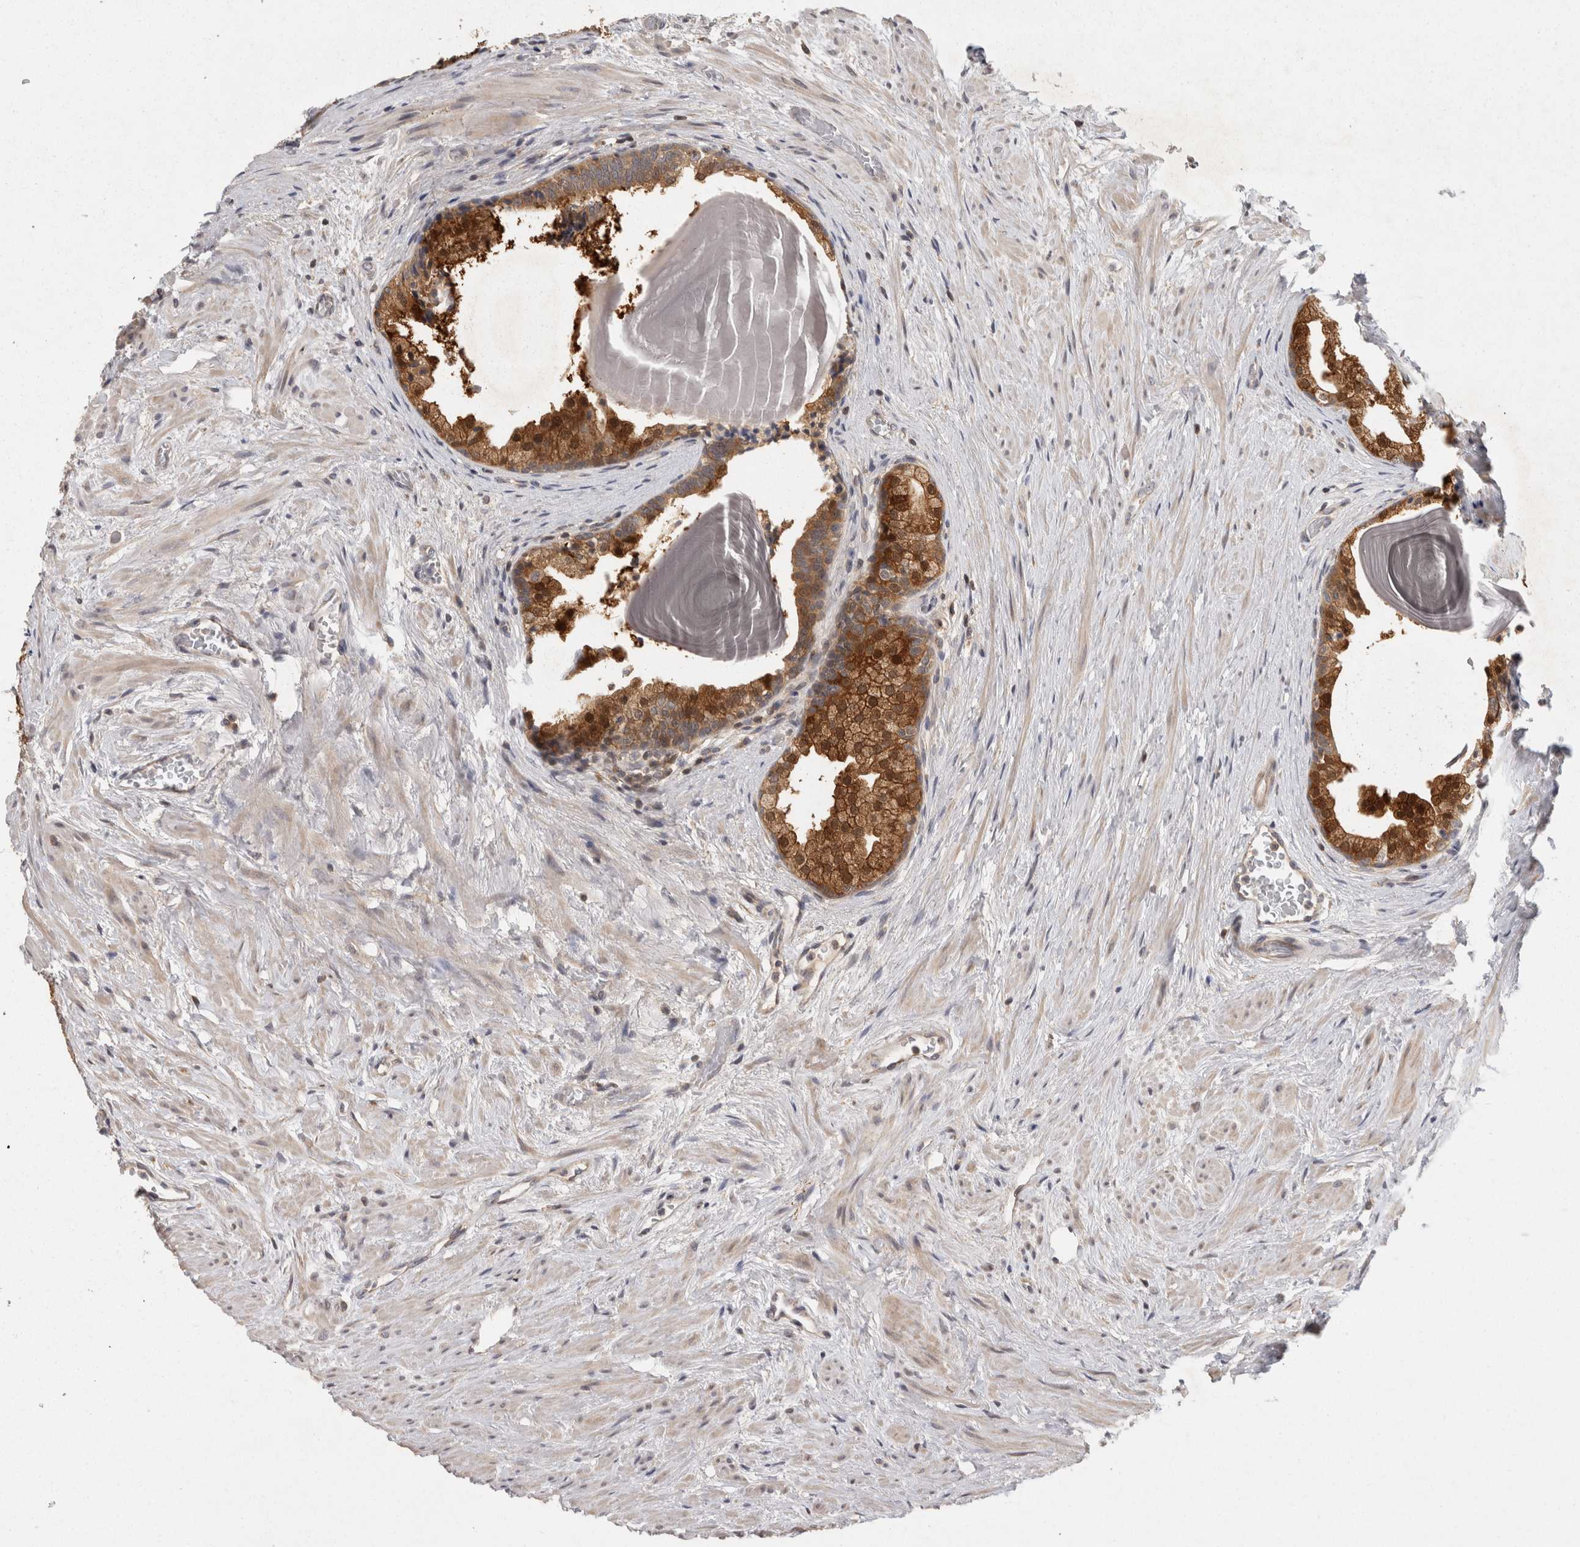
{"staining": {"intensity": "strong", "quantity": ">75%", "location": "cytoplasmic/membranous"}, "tissue": "prostate", "cell_type": "Glandular cells", "image_type": "normal", "snomed": [{"axis": "morphology", "description": "Normal tissue, NOS"}, {"axis": "topography", "description": "Prostate"}], "caption": "Immunohistochemical staining of benign human prostate displays >75% levels of strong cytoplasmic/membranous protein expression in about >75% of glandular cells. (IHC, brightfield microscopy, high magnification).", "gene": "ACAT2", "patient": {"sex": "male", "age": 48}}